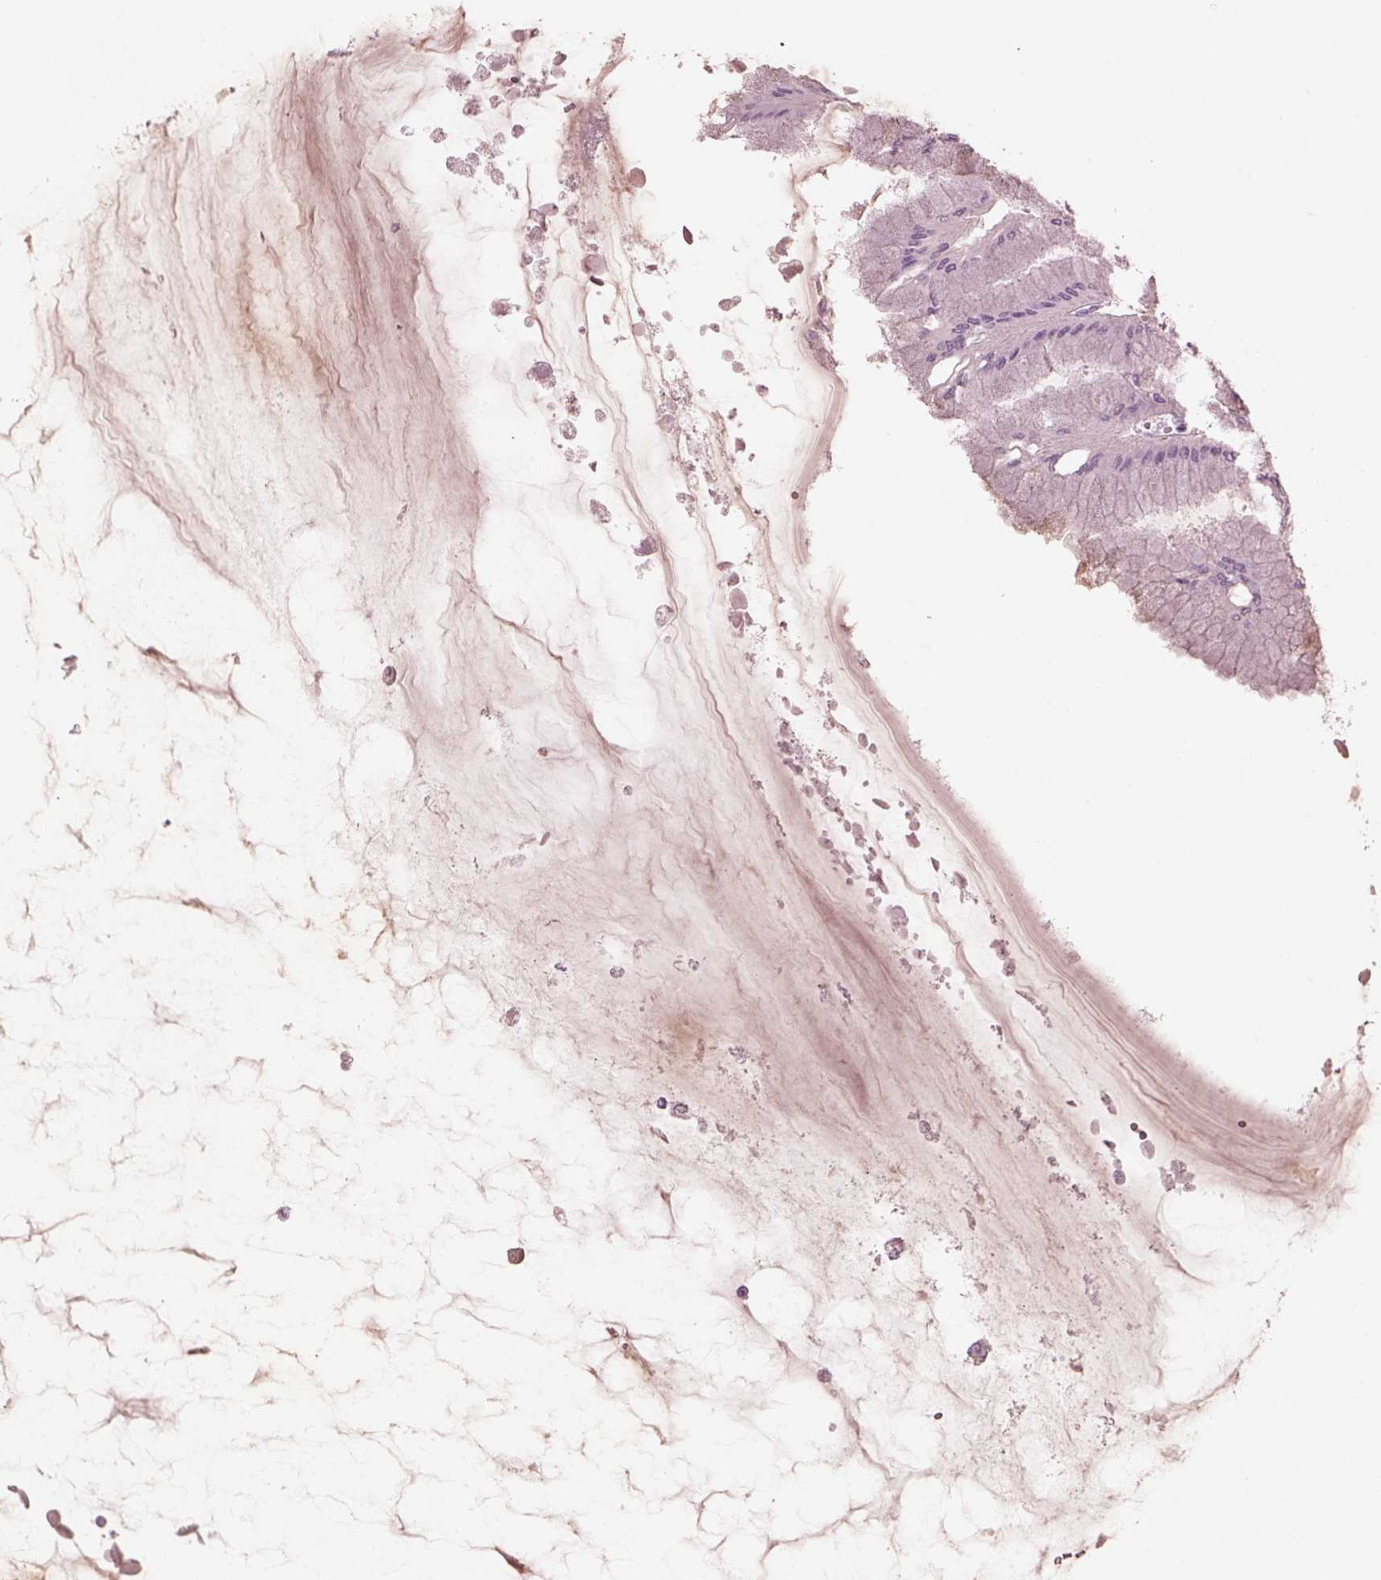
{"staining": {"intensity": "negative", "quantity": "none", "location": "none"}, "tissue": "stomach", "cell_type": "Glandular cells", "image_type": "normal", "snomed": [{"axis": "morphology", "description": "Normal tissue, NOS"}, {"axis": "topography", "description": "Stomach, upper"}], "caption": "DAB immunohistochemical staining of normal stomach reveals no significant staining in glandular cells.", "gene": "TMEM231", "patient": {"sex": "male", "age": 60}}